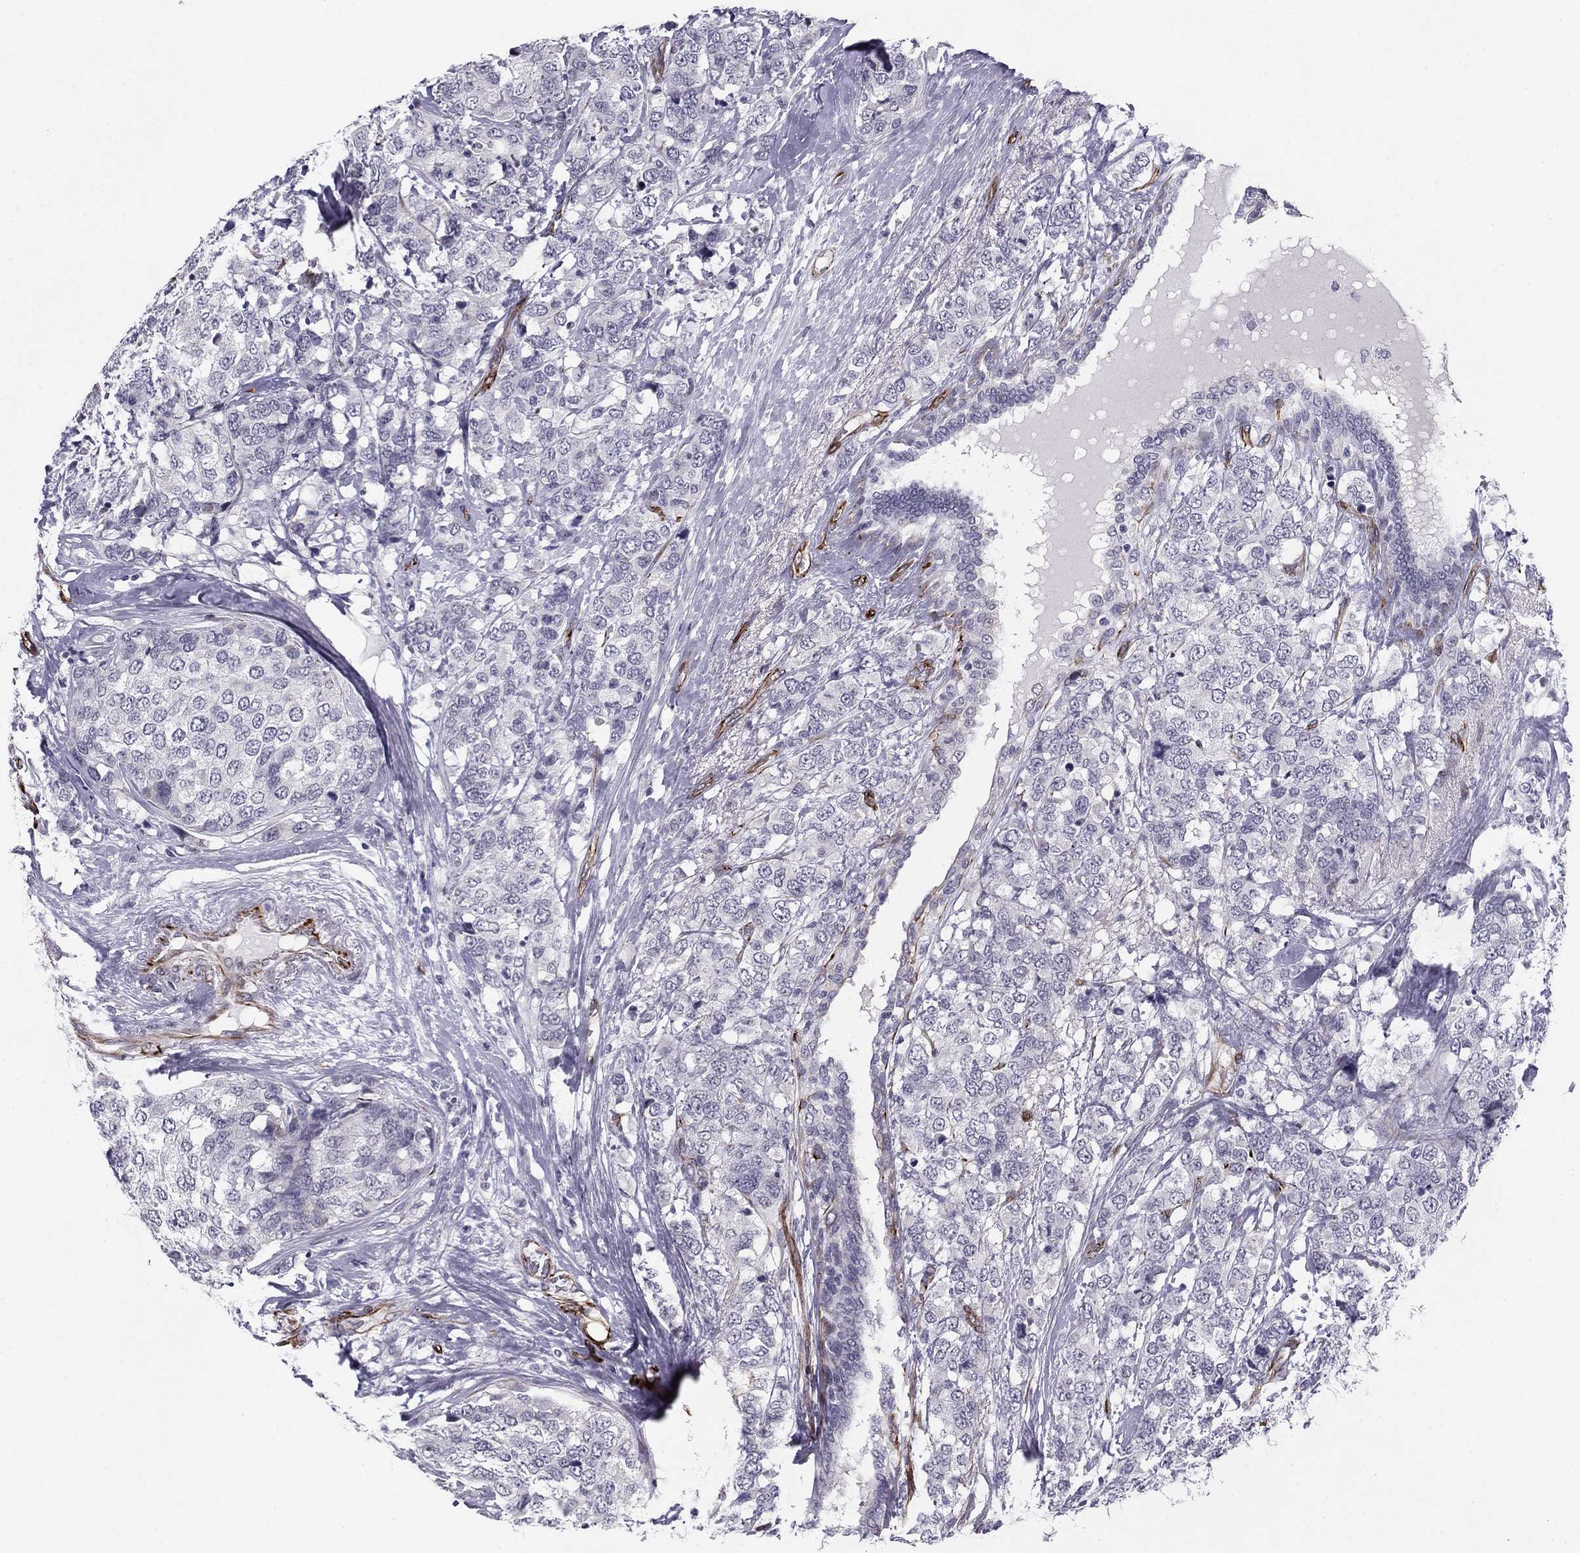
{"staining": {"intensity": "negative", "quantity": "none", "location": "none"}, "tissue": "breast cancer", "cell_type": "Tumor cells", "image_type": "cancer", "snomed": [{"axis": "morphology", "description": "Lobular carcinoma"}, {"axis": "topography", "description": "Breast"}], "caption": "Breast lobular carcinoma stained for a protein using immunohistochemistry reveals no expression tumor cells.", "gene": "ANKS4B", "patient": {"sex": "female", "age": 59}}